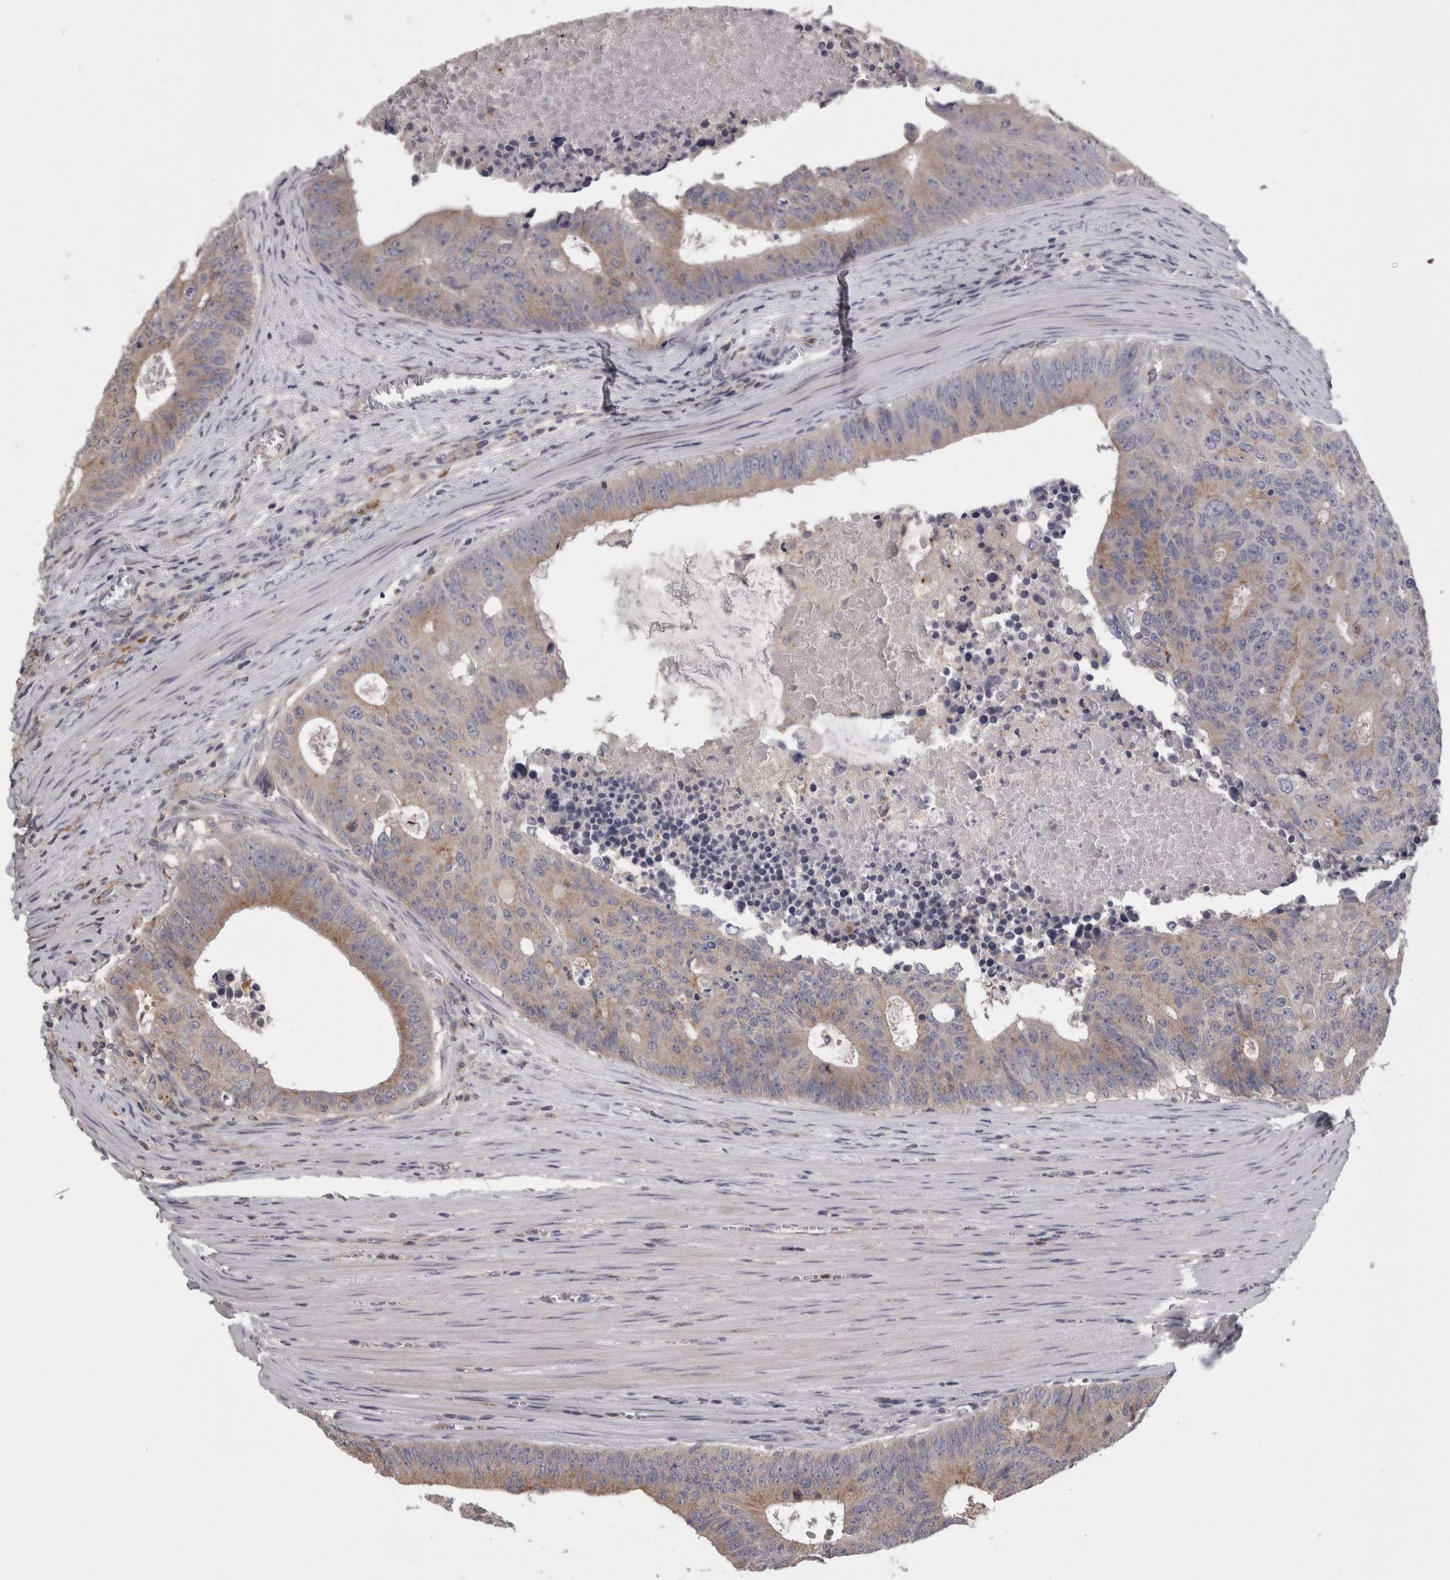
{"staining": {"intensity": "weak", "quantity": ">75%", "location": "cytoplasmic/membranous"}, "tissue": "colorectal cancer", "cell_type": "Tumor cells", "image_type": "cancer", "snomed": [{"axis": "morphology", "description": "Adenocarcinoma, NOS"}, {"axis": "topography", "description": "Colon"}], "caption": "The histopathology image demonstrates a brown stain indicating the presence of a protein in the cytoplasmic/membranous of tumor cells in adenocarcinoma (colorectal).", "gene": "PCM1", "patient": {"sex": "male", "age": 87}}